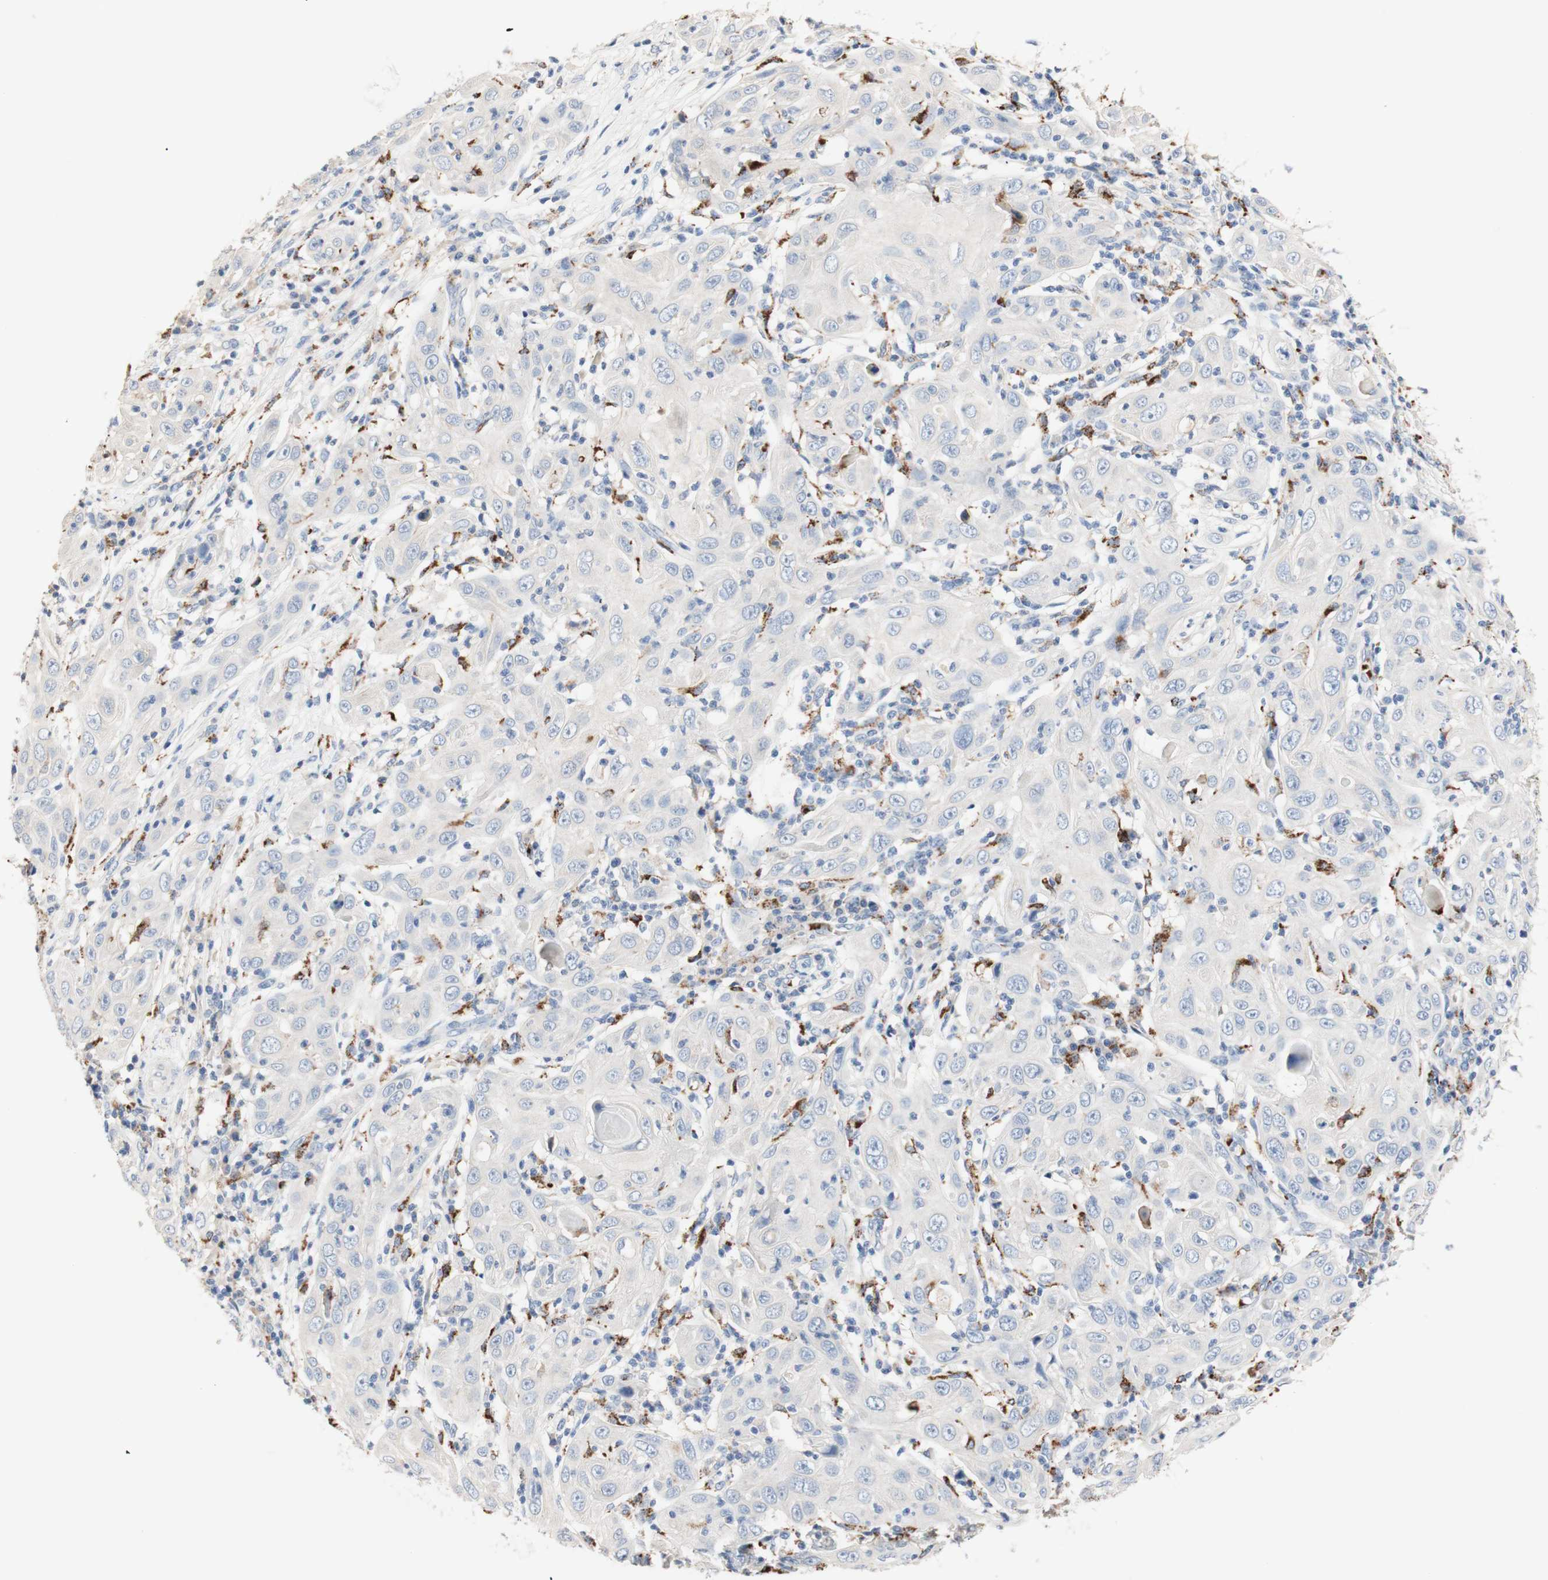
{"staining": {"intensity": "negative", "quantity": "none", "location": "none"}, "tissue": "skin cancer", "cell_type": "Tumor cells", "image_type": "cancer", "snomed": [{"axis": "morphology", "description": "Squamous cell carcinoma, NOS"}, {"axis": "topography", "description": "Skin"}], "caption": "IHC image of neoplastic tissue: skin squamous cell carcinoma stained with DAB demonstrates no significant protein positivity in tumor cells.", "gene": "CDON", "patient": {"sex": "female", "age": 88}}